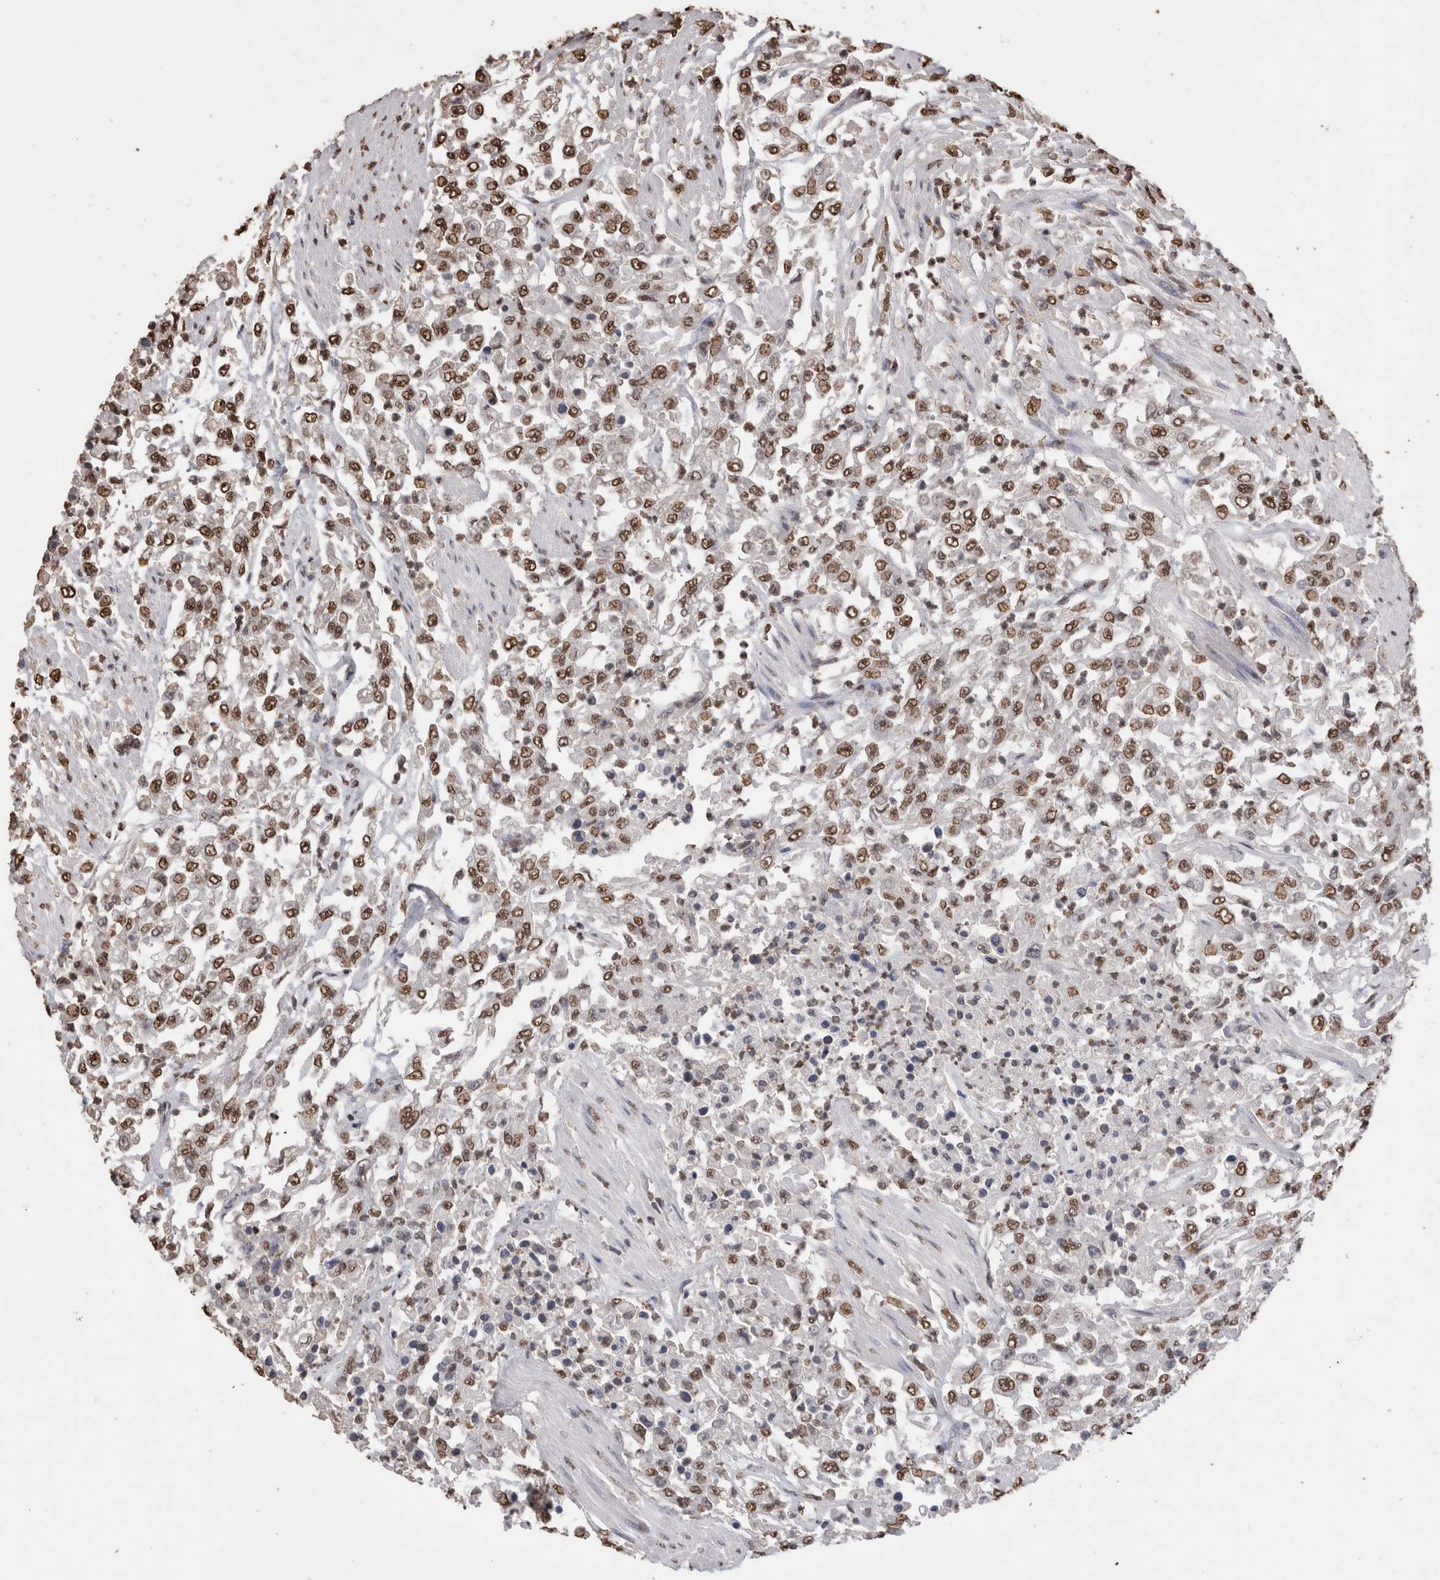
{"staining": {"intensity": "moderate", "quantity": ">75%", "location": "nuclear"}, "tissue": "urothelial cancer", "cell_type": "Tumor cells", "image_type": "cancer", "snomed": [{"axis": "morphology", "description": "Urothelial carcinoma, High grade"}, {"axis": "topography", "description": "Urinary bladder"}], "caption": "Human urothelial cancer stained for a protein (brown) exhibits moderate nuclear positive expression in about >75% of tumor cells.", "gene": "NTHL1", "patient": {"sex": "male", "age": 46}}